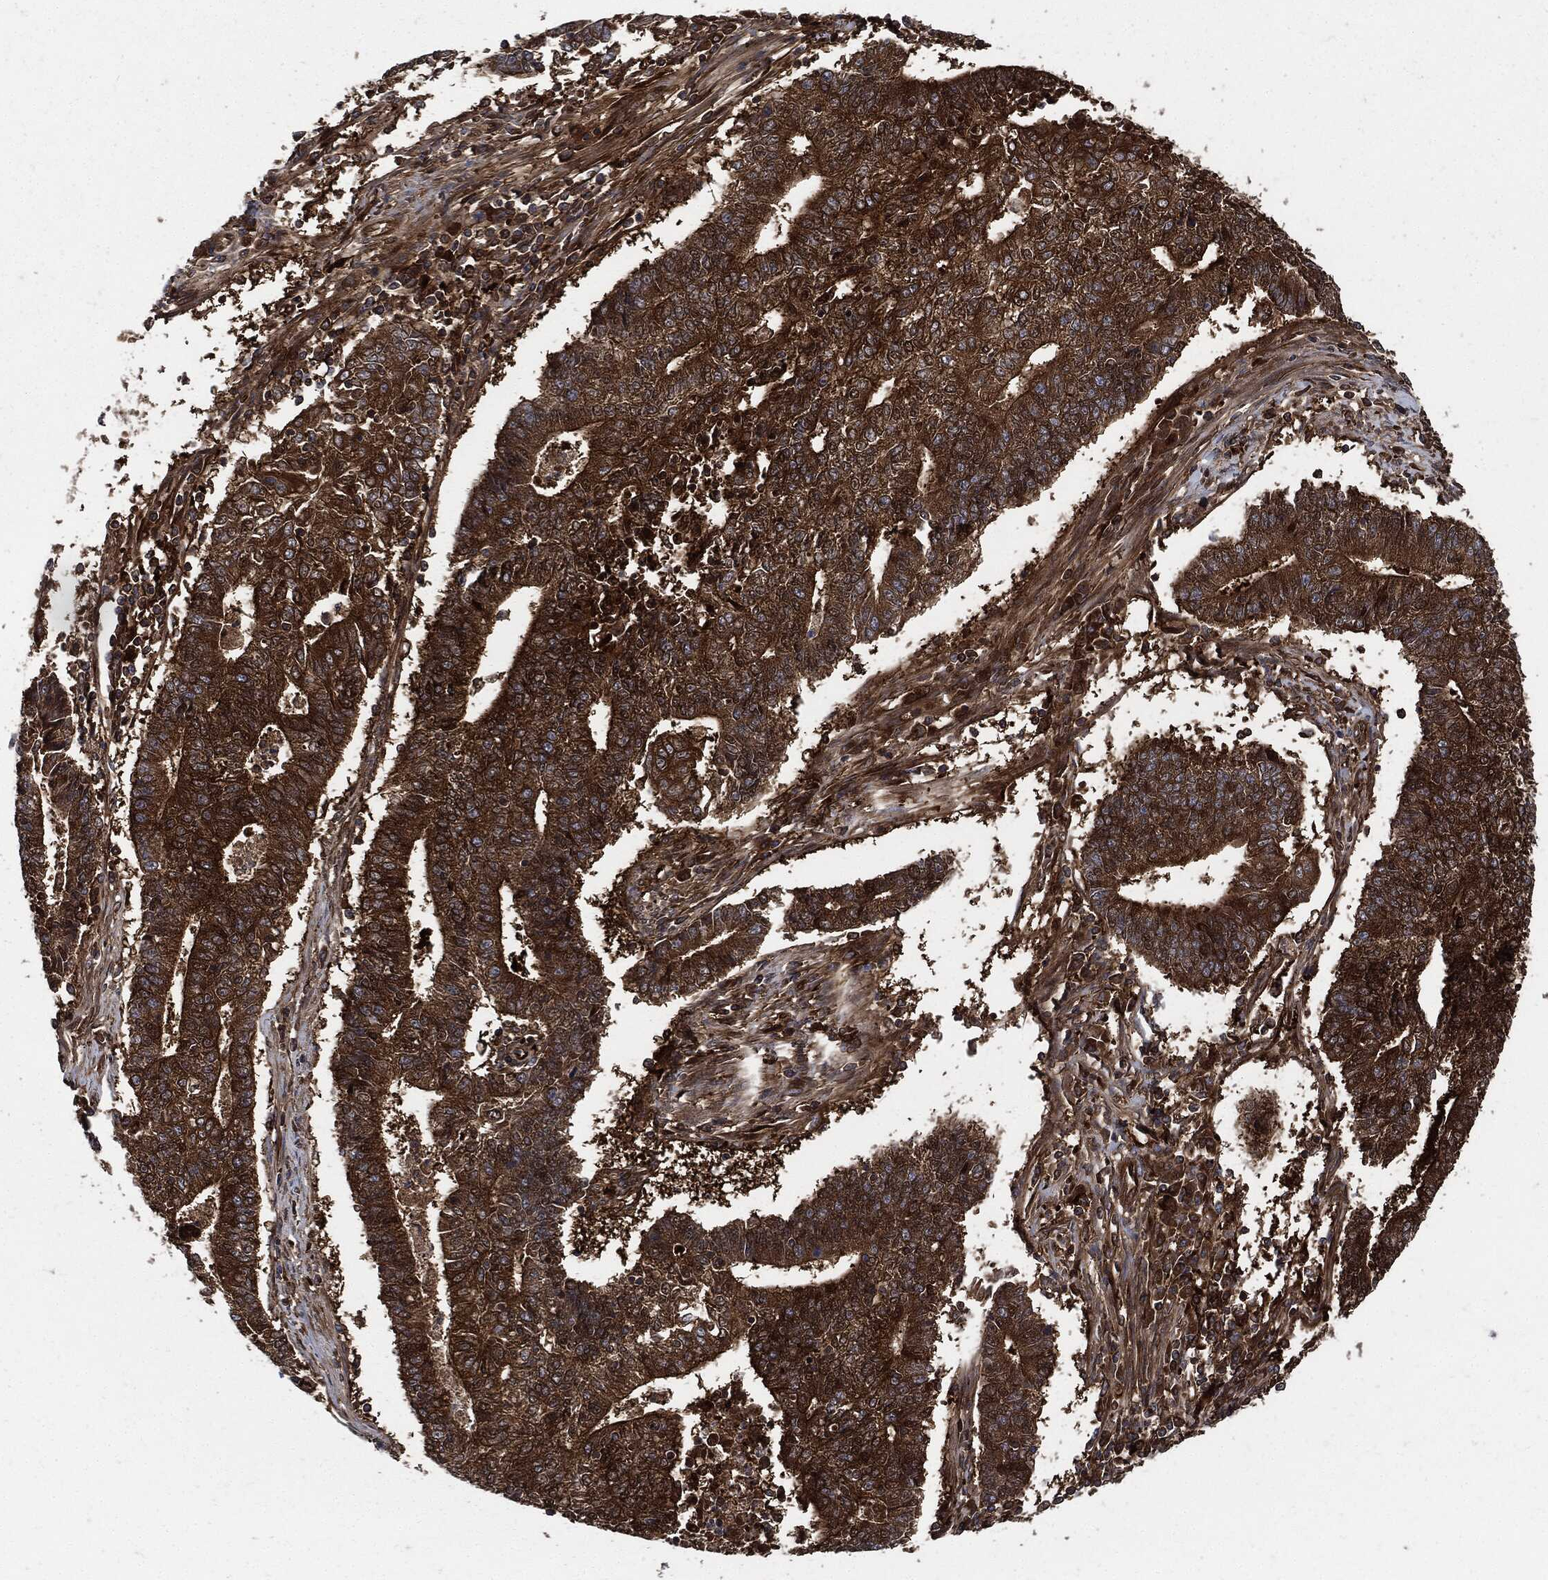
{"staining": {"intensity": "strong", "quantity": ">75%", "location": "cytoplasmic/membranous"}, "tissue": "endometrial cancer", "cell_type": "Tumor cells", "image_type": "cancer", "snomed": [{"axis": "morphology", "description": "Adenocarcinoma, NOS"}, {"axis": "topography", "description": "Uterus"}, {"axis": "topography", "description": "Endometrium"}], "caption": "Immunohistochemical staining of human adenocarcinoma (endometrial) displays high levels of strong cytoplasmic/membranous protein expression in about >75% of tumor cells.", "gene": "XPNPEP1", "patient": {"sex": "female", "age": 54}}